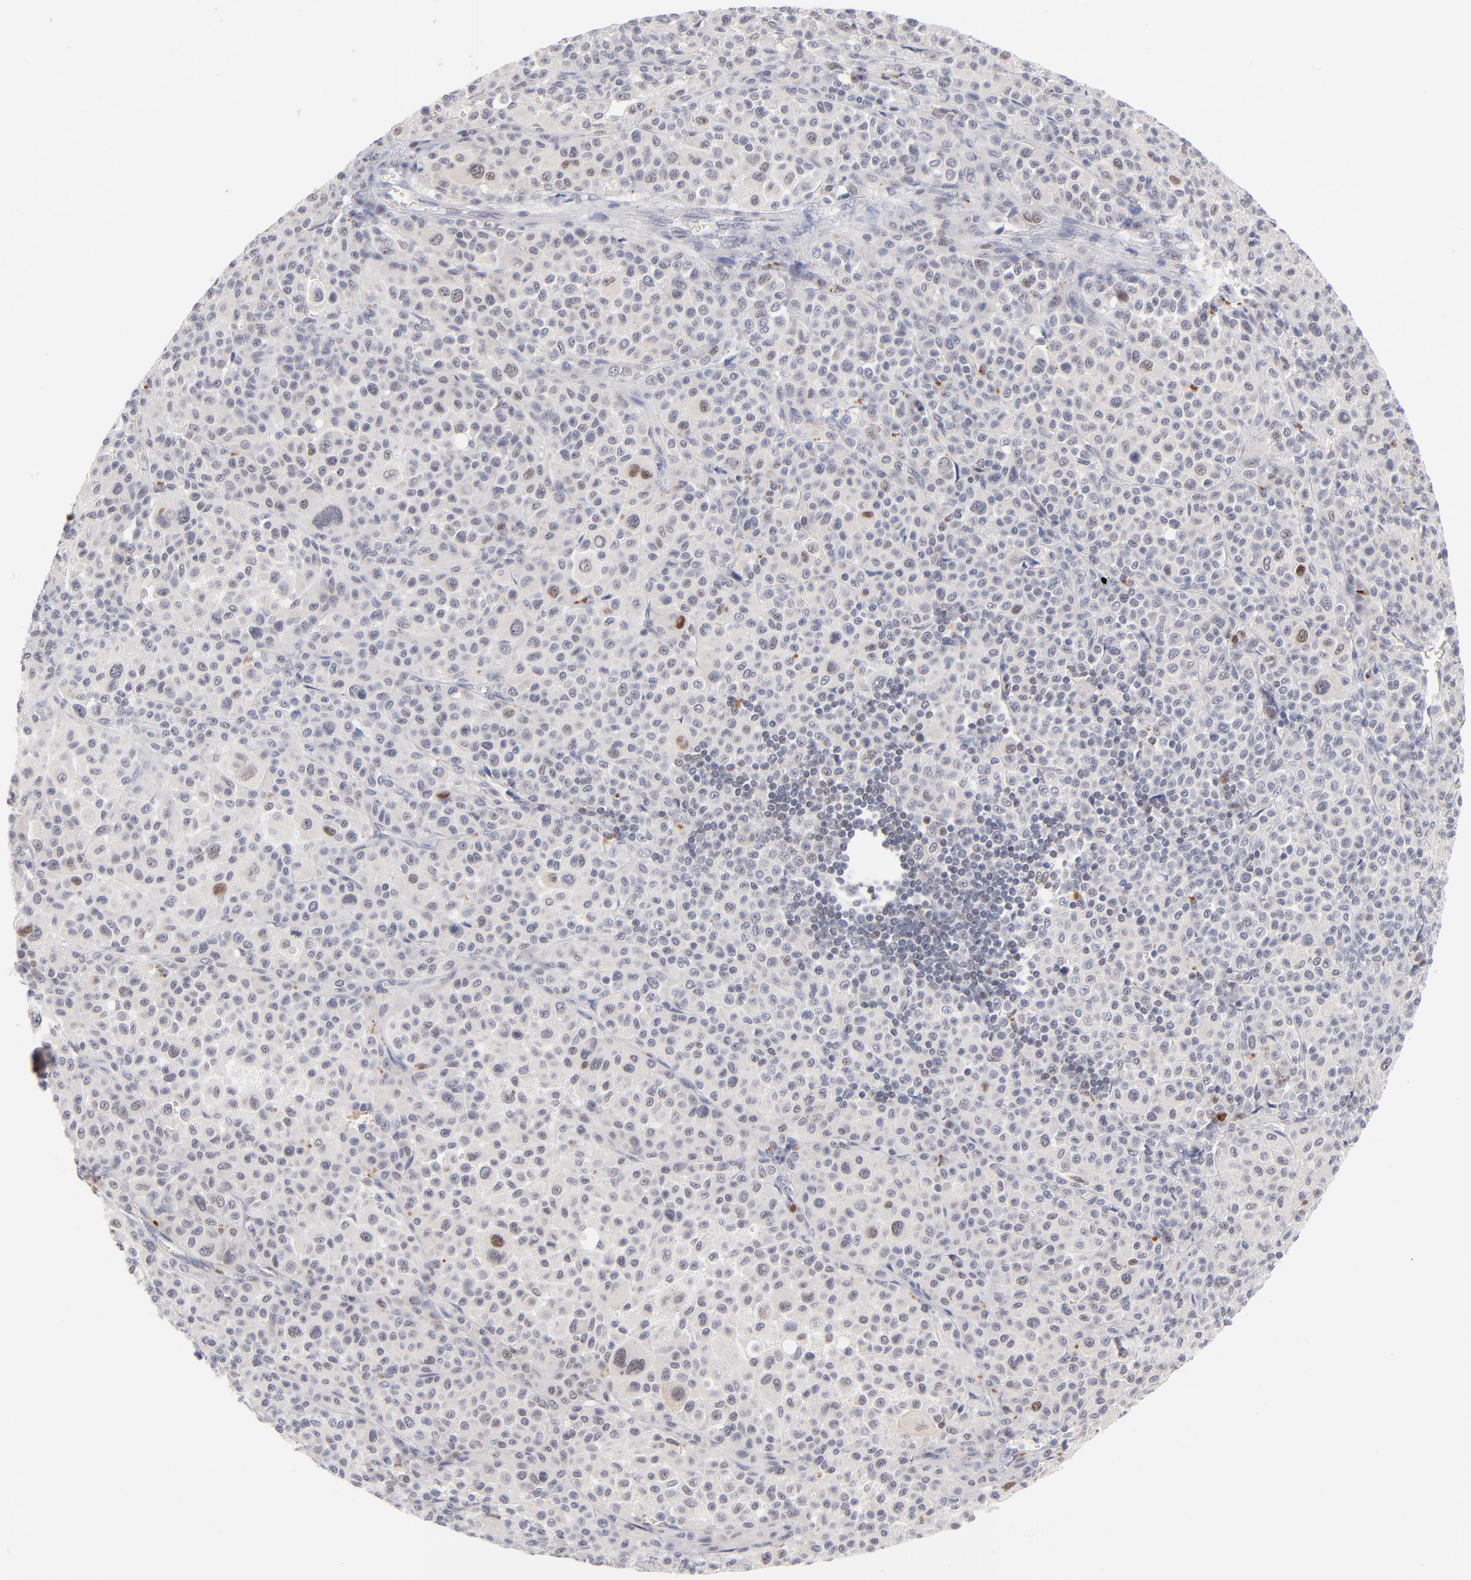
{"staining": {"intensity": "weak", "quantity": "<25%", "location": "nuclear"}, "tissue": "melanoma", "cell_type": "Tumor cells", "image_type": "cancer", "snomed": [{"axis": "morphology", "description": "Malignant melanoma, Metastatic site"}, {"axis": "topography", "description": "Skin"}], "caption": "A photomicrograph of human melanoma is negative for staining in tumor cells.", "gene": "PARP1", "patient": {"sex": "female", "age": 74}}